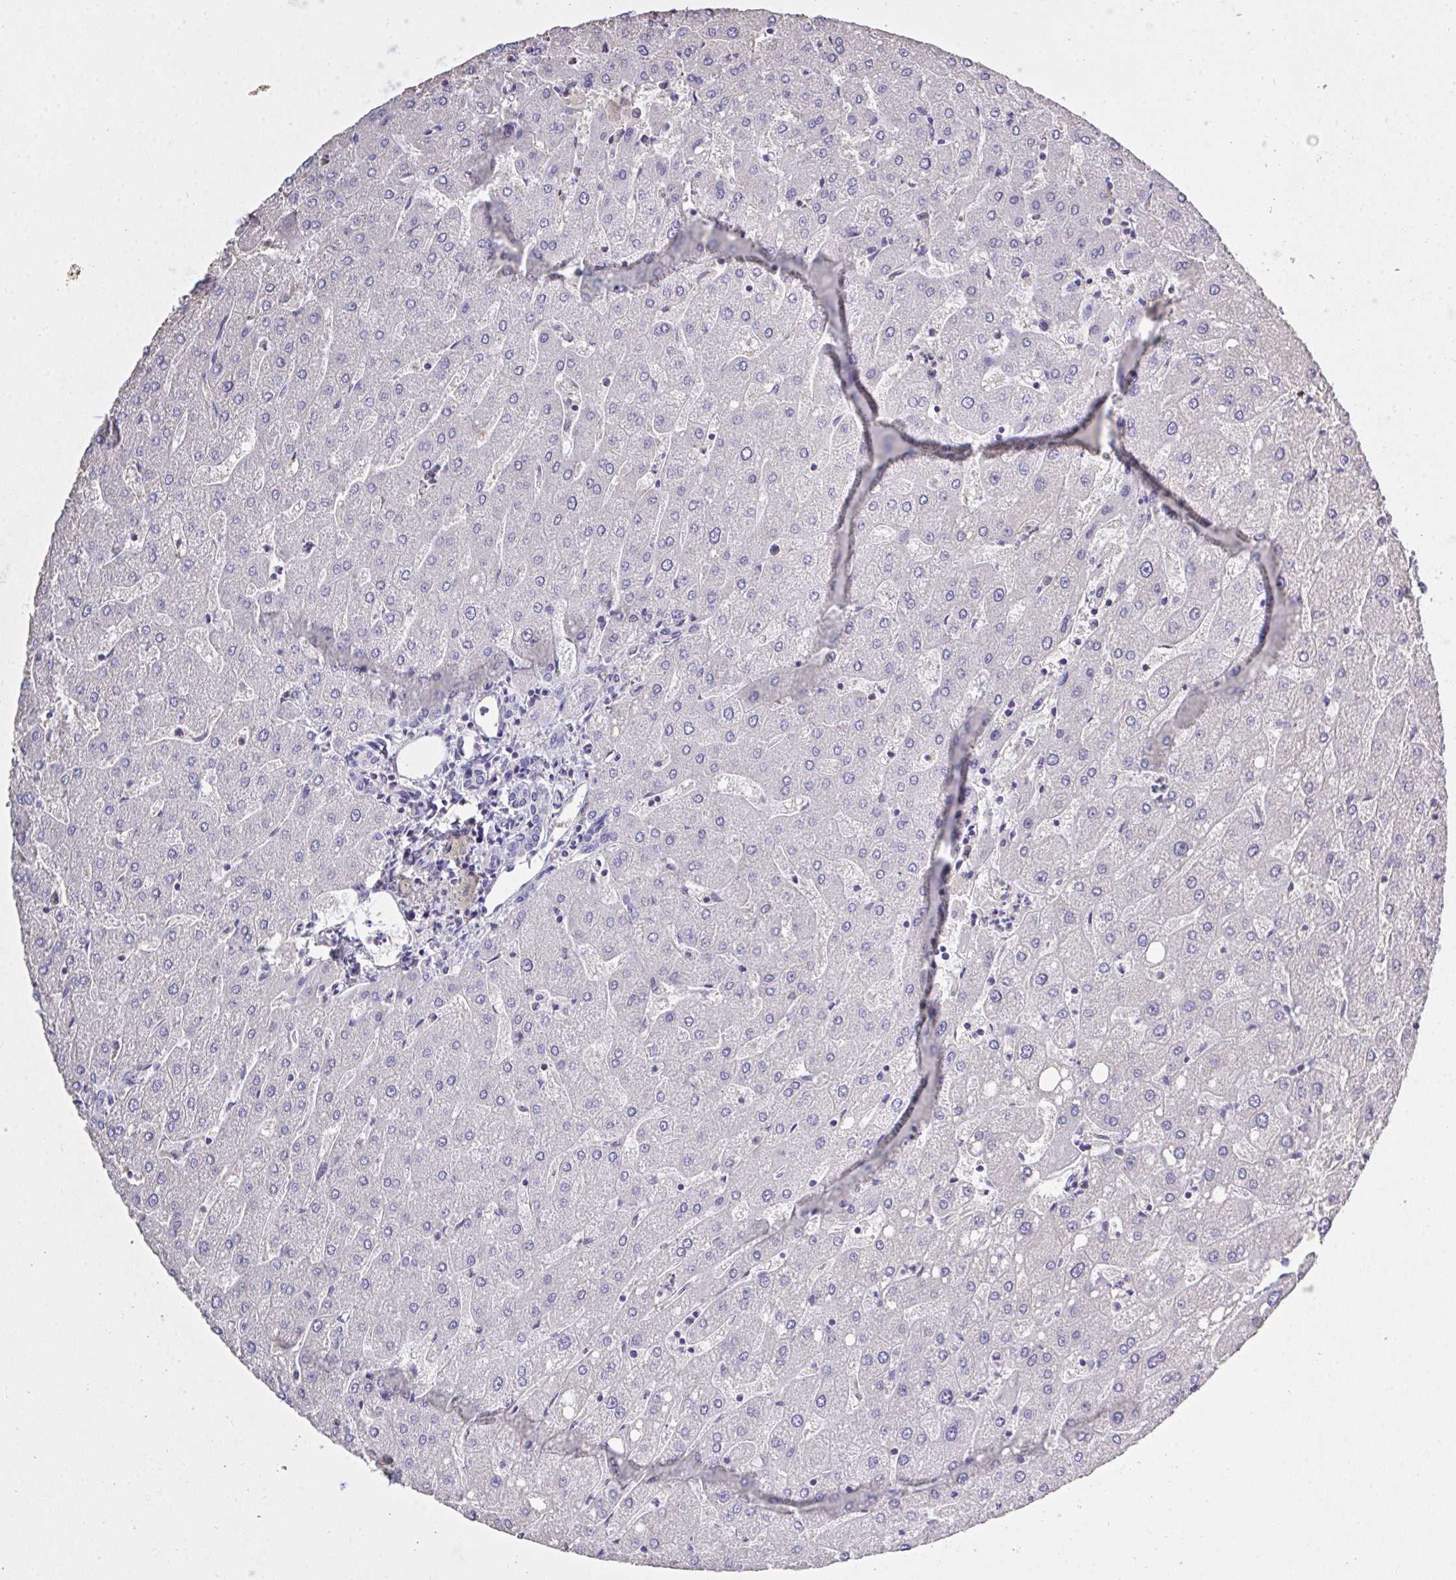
{"staining": {"intensity": "negative", "quantity": "none", "location": "none"}, "tissue": "liver", "cell_type": "Cholangiocytes", "image_type": "normal", "snomed": [{"axis": "morphology", "description": "Normal tissue, NOS"}, {"axis": "topography", "description": "Liver"}], "caption": "The photomicrograph displays no significant staining in cholangiocytes of liver.", "gene": "IL23R", "patient": {"sex": "male", "age": 67}}